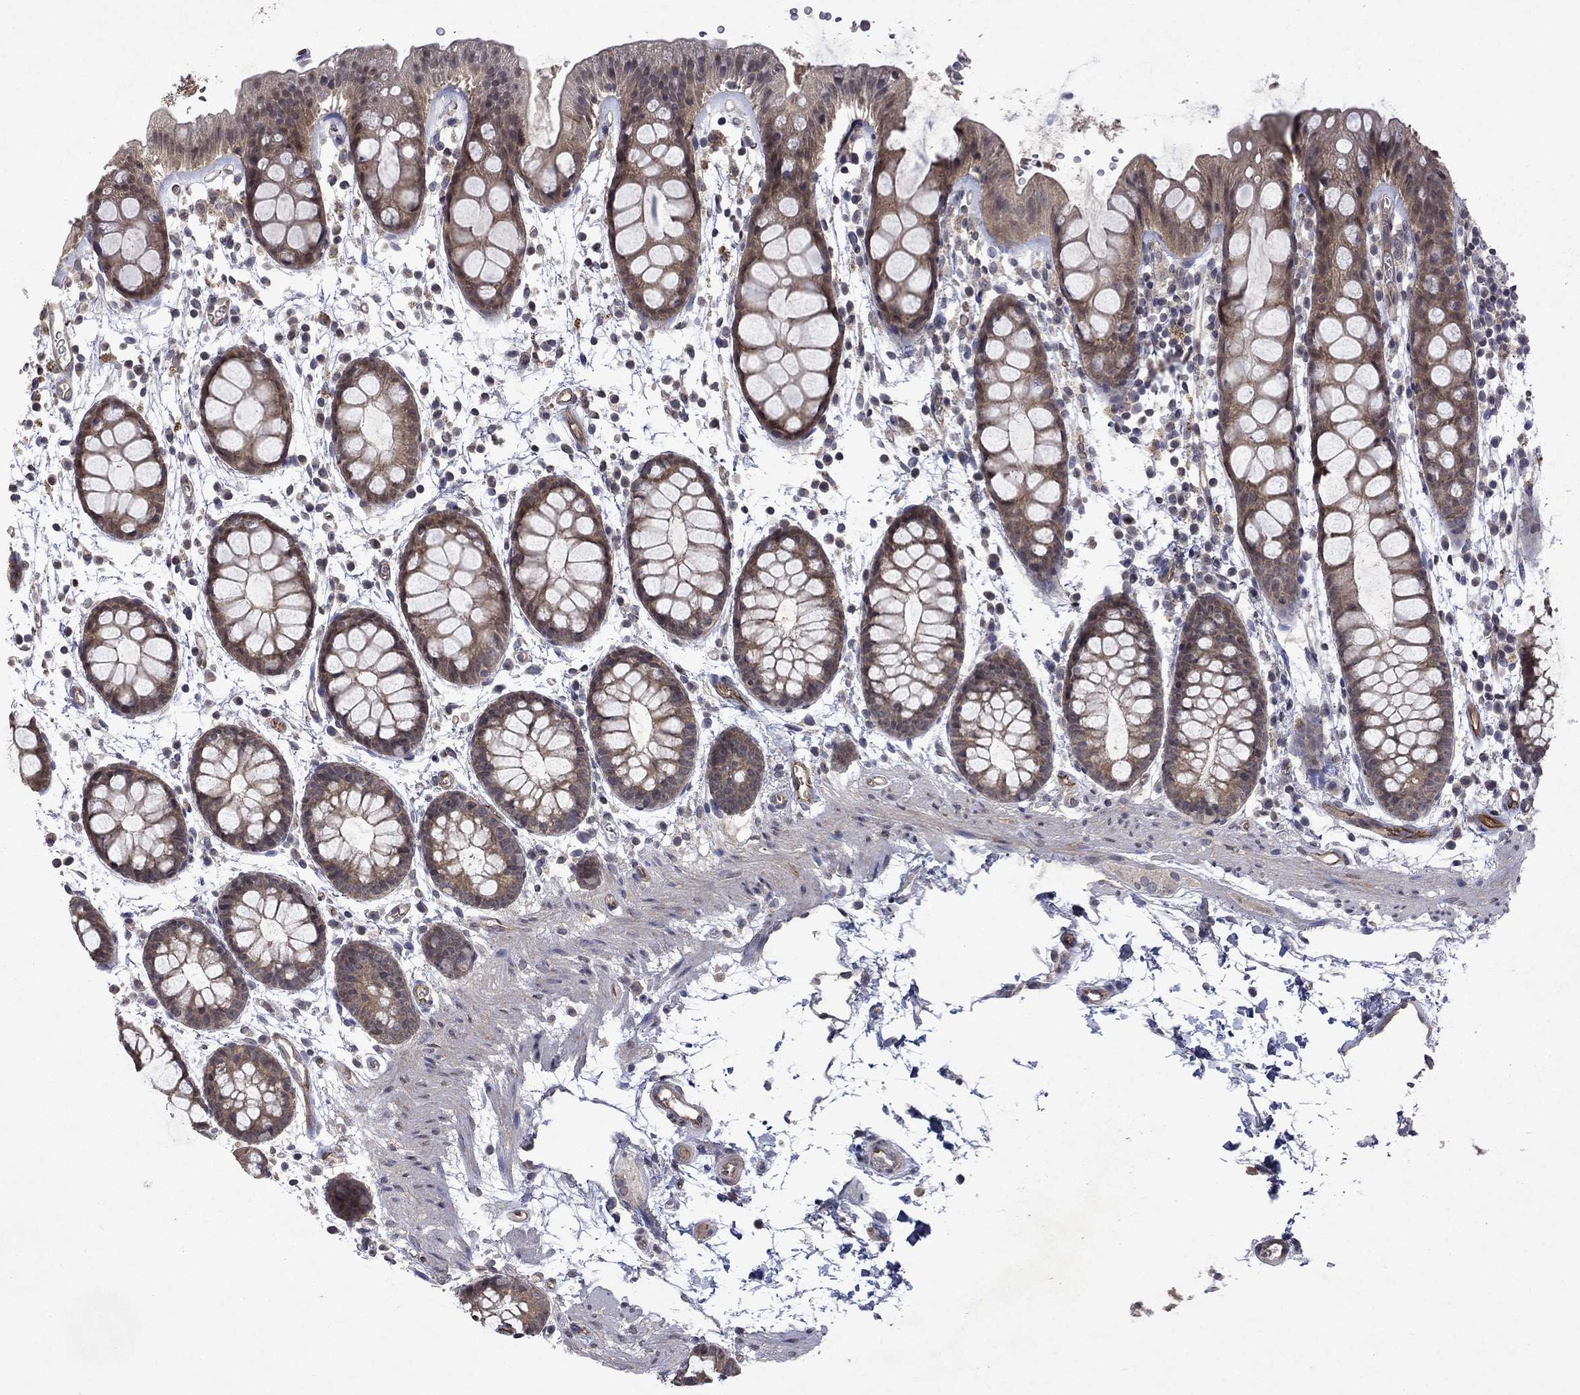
{"staining": {"intensity": "moderate", "quantity": "25%-75%", "location": "cytoplasmic/membranous,nuclear"}, "tissue": "rectum", "cell_type": "Glandular cells", "image_type": "normal", "snomed": [{"axis": "morphology", "description": "Normal tissue, NOS"}, {"axis": "topography", "description": "Rectum"}], "caption": "An immunohistochemistry (IHC) histopathology image of unremarkable tissue is shown. Protein staining in brown shows moderate cytoplasmic/membranous,nuclear positivity in rectum within glandular cells.", "gene": "TTC38", "patient": {"sex": "male", "age": 57}}